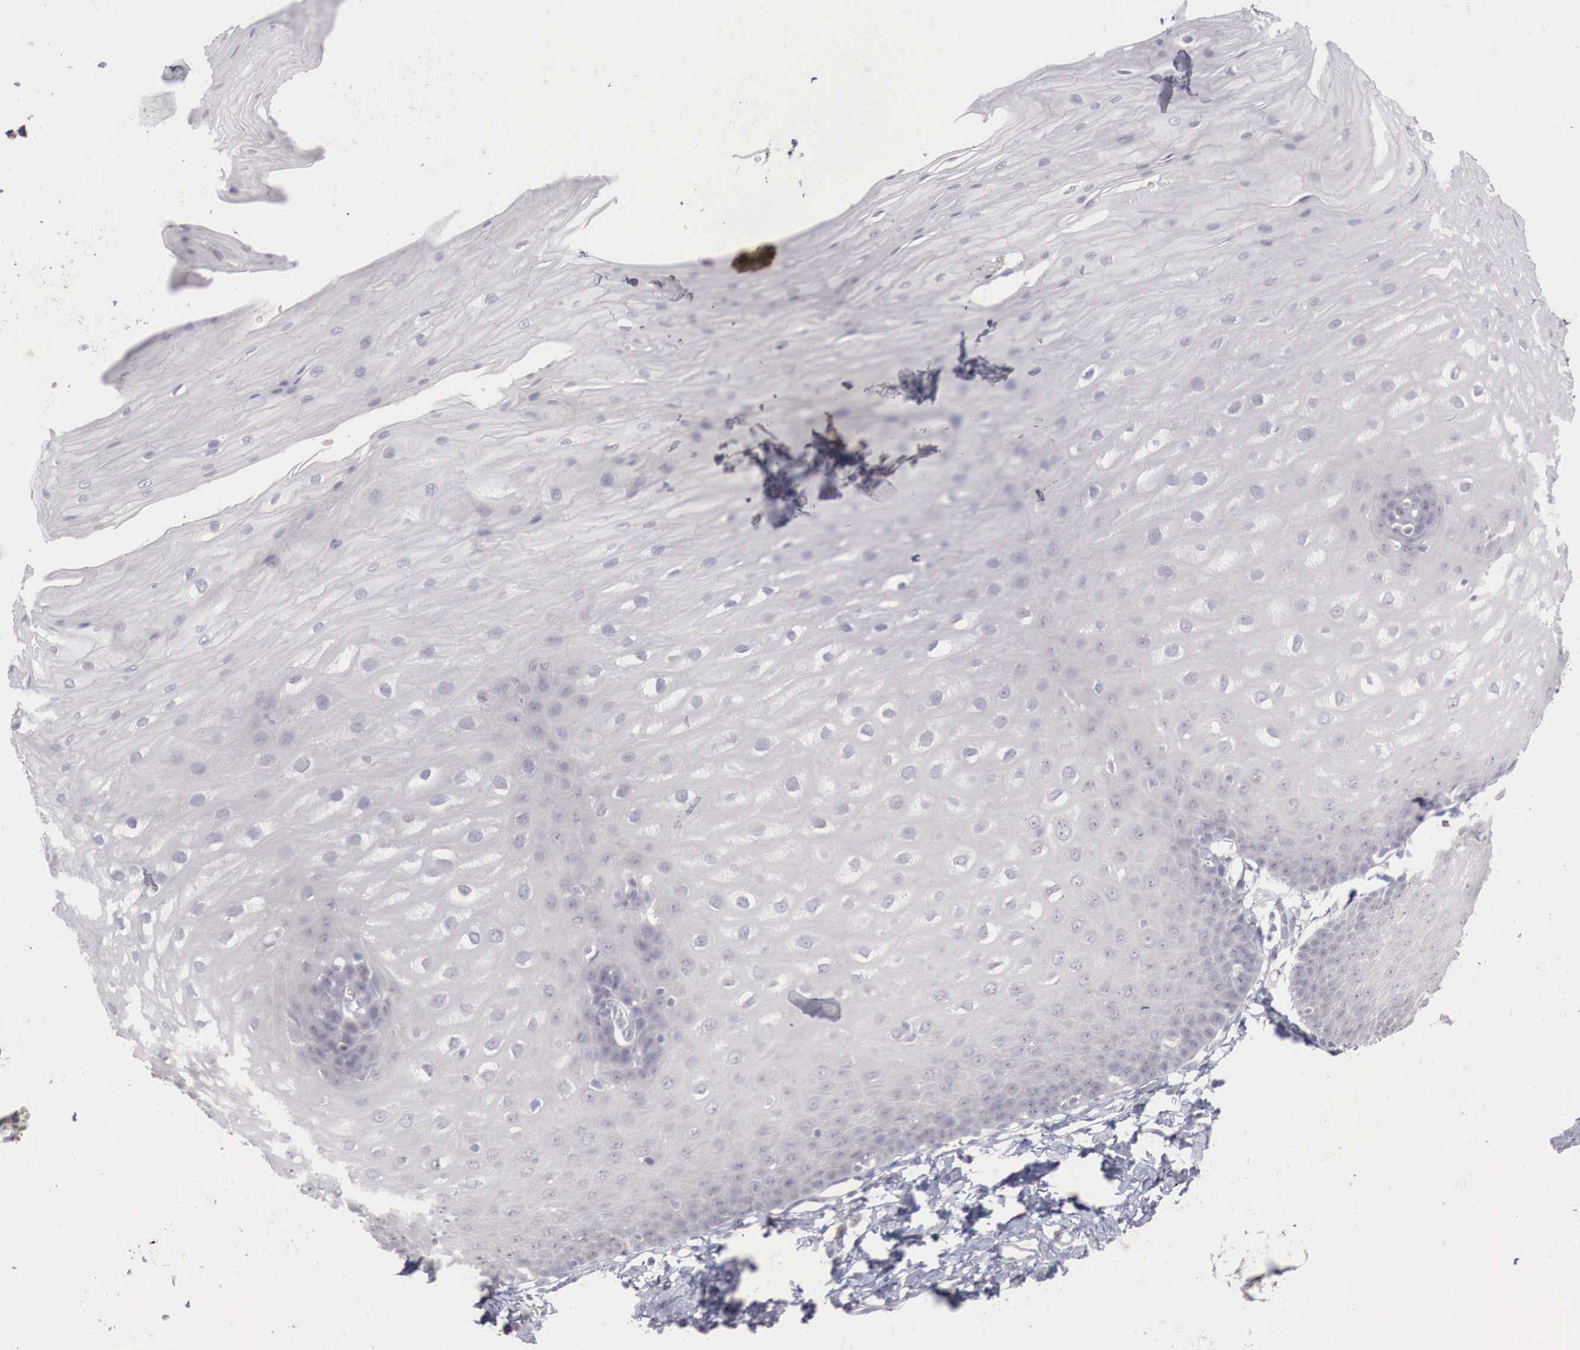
{"staining": {"intensity": "negative", "quantity": "none", "location": "none"}, "tissue": "esophagus", "cell_type": "Squamous epithelial cells", "image_type": "normal", "snomed": [{"axis": "morphology", "description": "Normal tissue, NOS"}, {"axis": "topography", "description": "Esophagus"}], "caption": "Immunohistochemistry (IHC) of unremarkable esophagus demonstrates no staining in squamous epithelial cells.", "gene": "GATA1", "patient": {"sex": "male", "age": 70}}